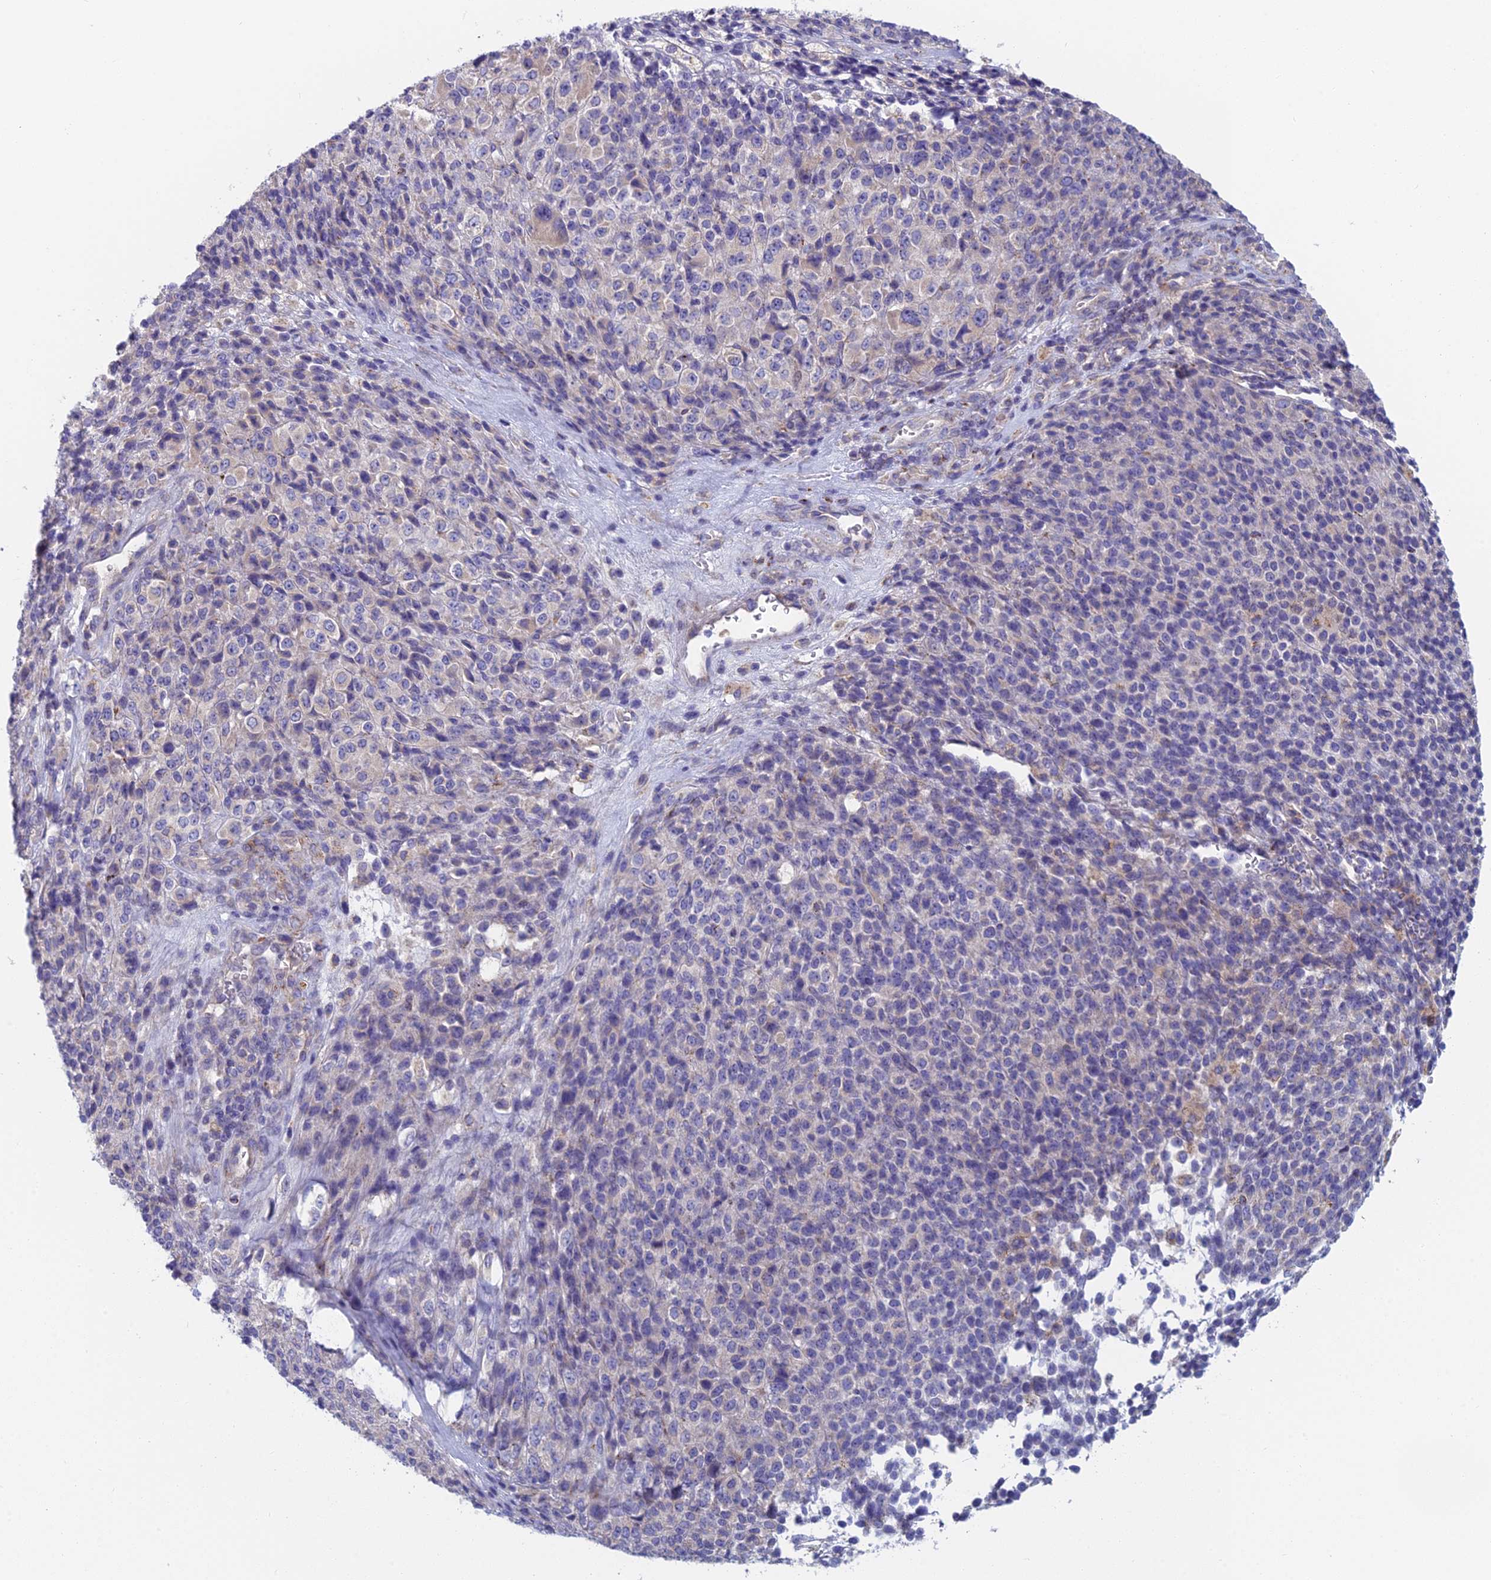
{"staining": {"intensity": "negative", "quantity": "none", "location": "none"}, "tissue": "melanoma", "cell_type": "Tumor cells", "image_type": "cancer", "snomed": [{"axis": "morphology", "description": "Malignant melanoma, Metastatic site"}, {"axis": "topography", "description": "Brain"}], "caption": "This is an IHC photomicrograph of melanoma. There is no expression in tumor cells.", "gene": "IFTAP", "patient": {"sex": "female", "age": 56}}